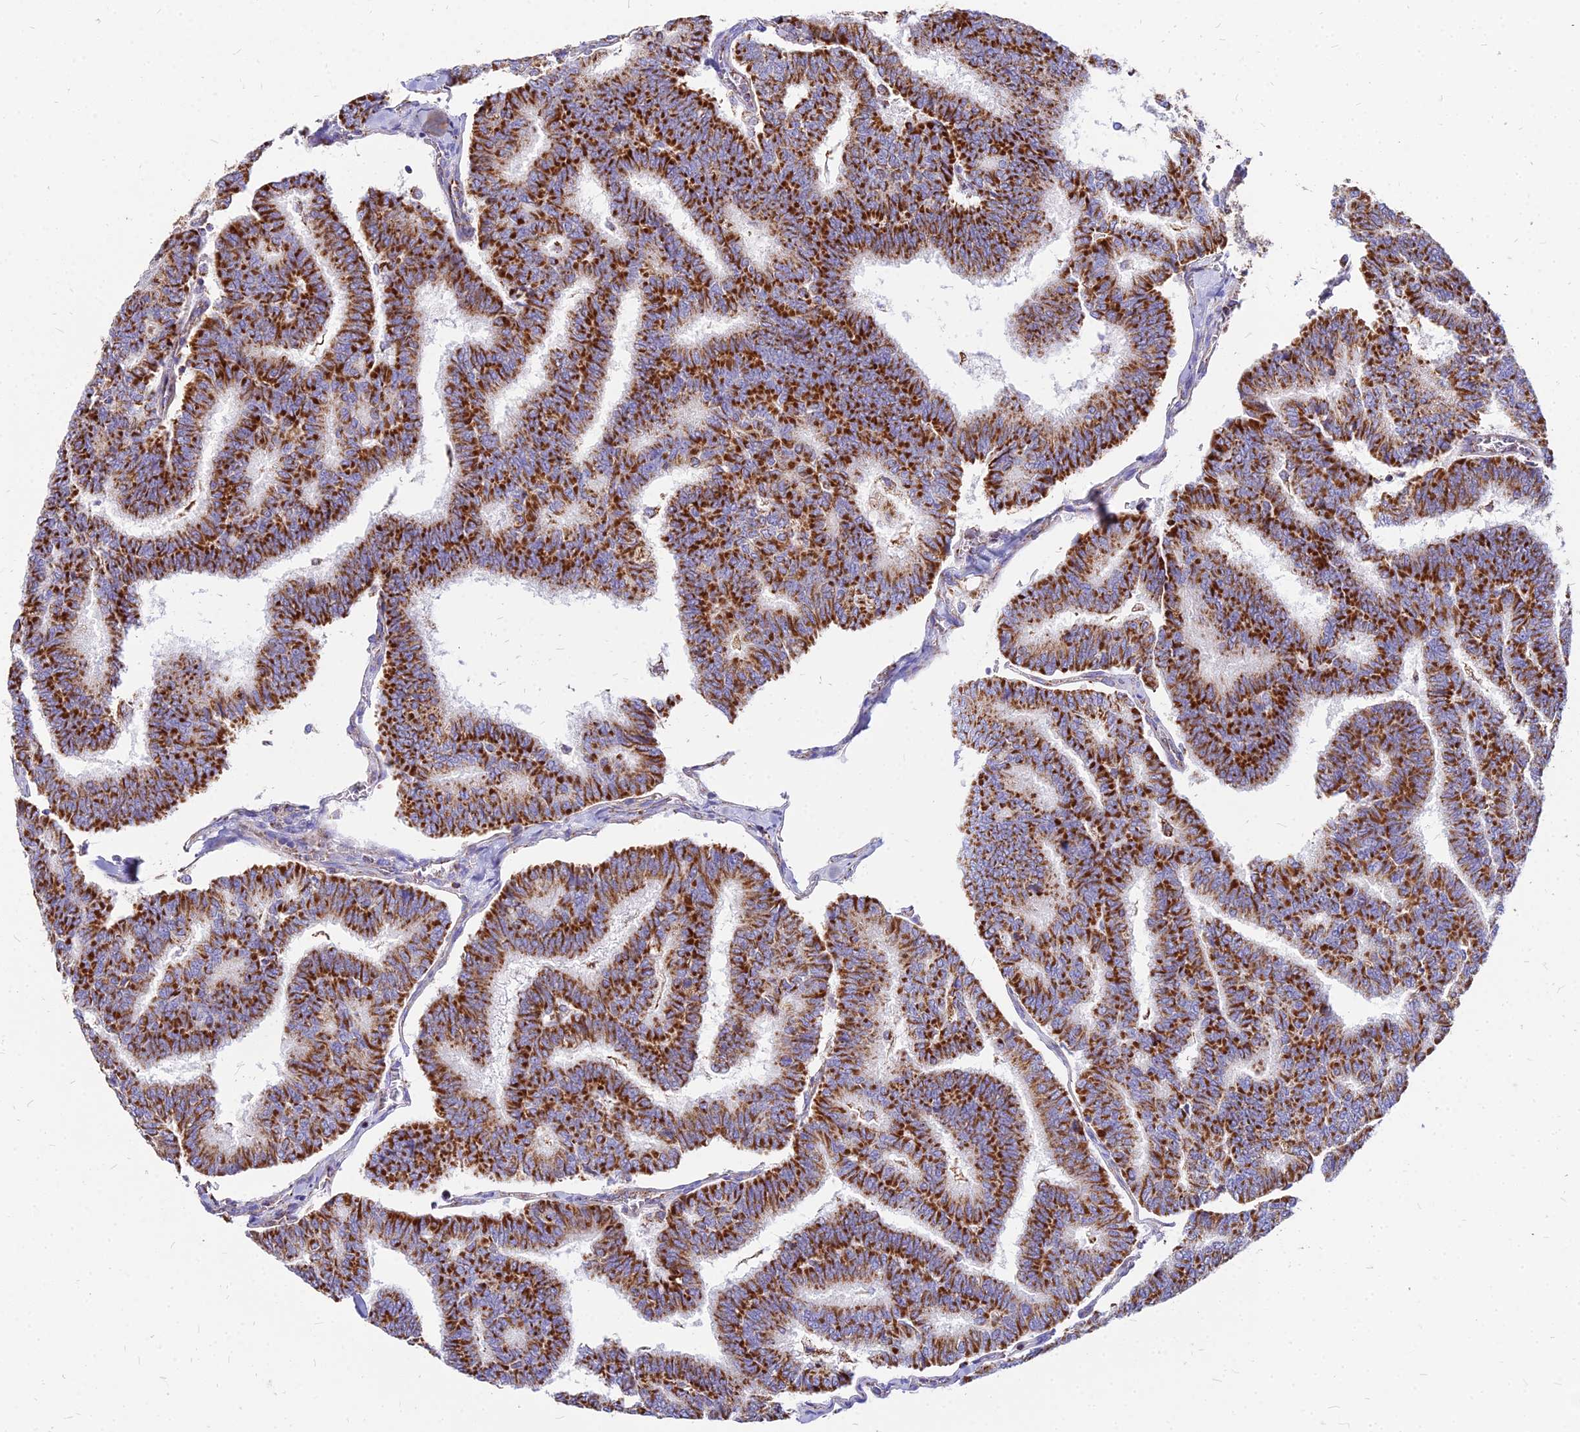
{"staining": {"intensity": "strong", "quantity": ">75%", "location": "cytoplasmic/membranous"}, "tissue": "thyroid cancer", "cell_type": "Tumor cells", "image_type": "cancer", "snomed": [{"axis": "morphology", "description": "Papillary adenocarcinoma, NOS"}, {"axis": "topography", "description": "Thyroid gland"}], "caption": "Brown immunohistochemical staining in thyroid cancer (papillary adenocarcinoma) displays strong cytoplasmic/membranous positivity in approximately >75% of tumor cells. The staining was performed using DAB, with brown indicating positive protein expression. Nuclei are stained blue with hematoxylin.", "gene": "DLD", "patient": {"sex": "female", "age": 35}}